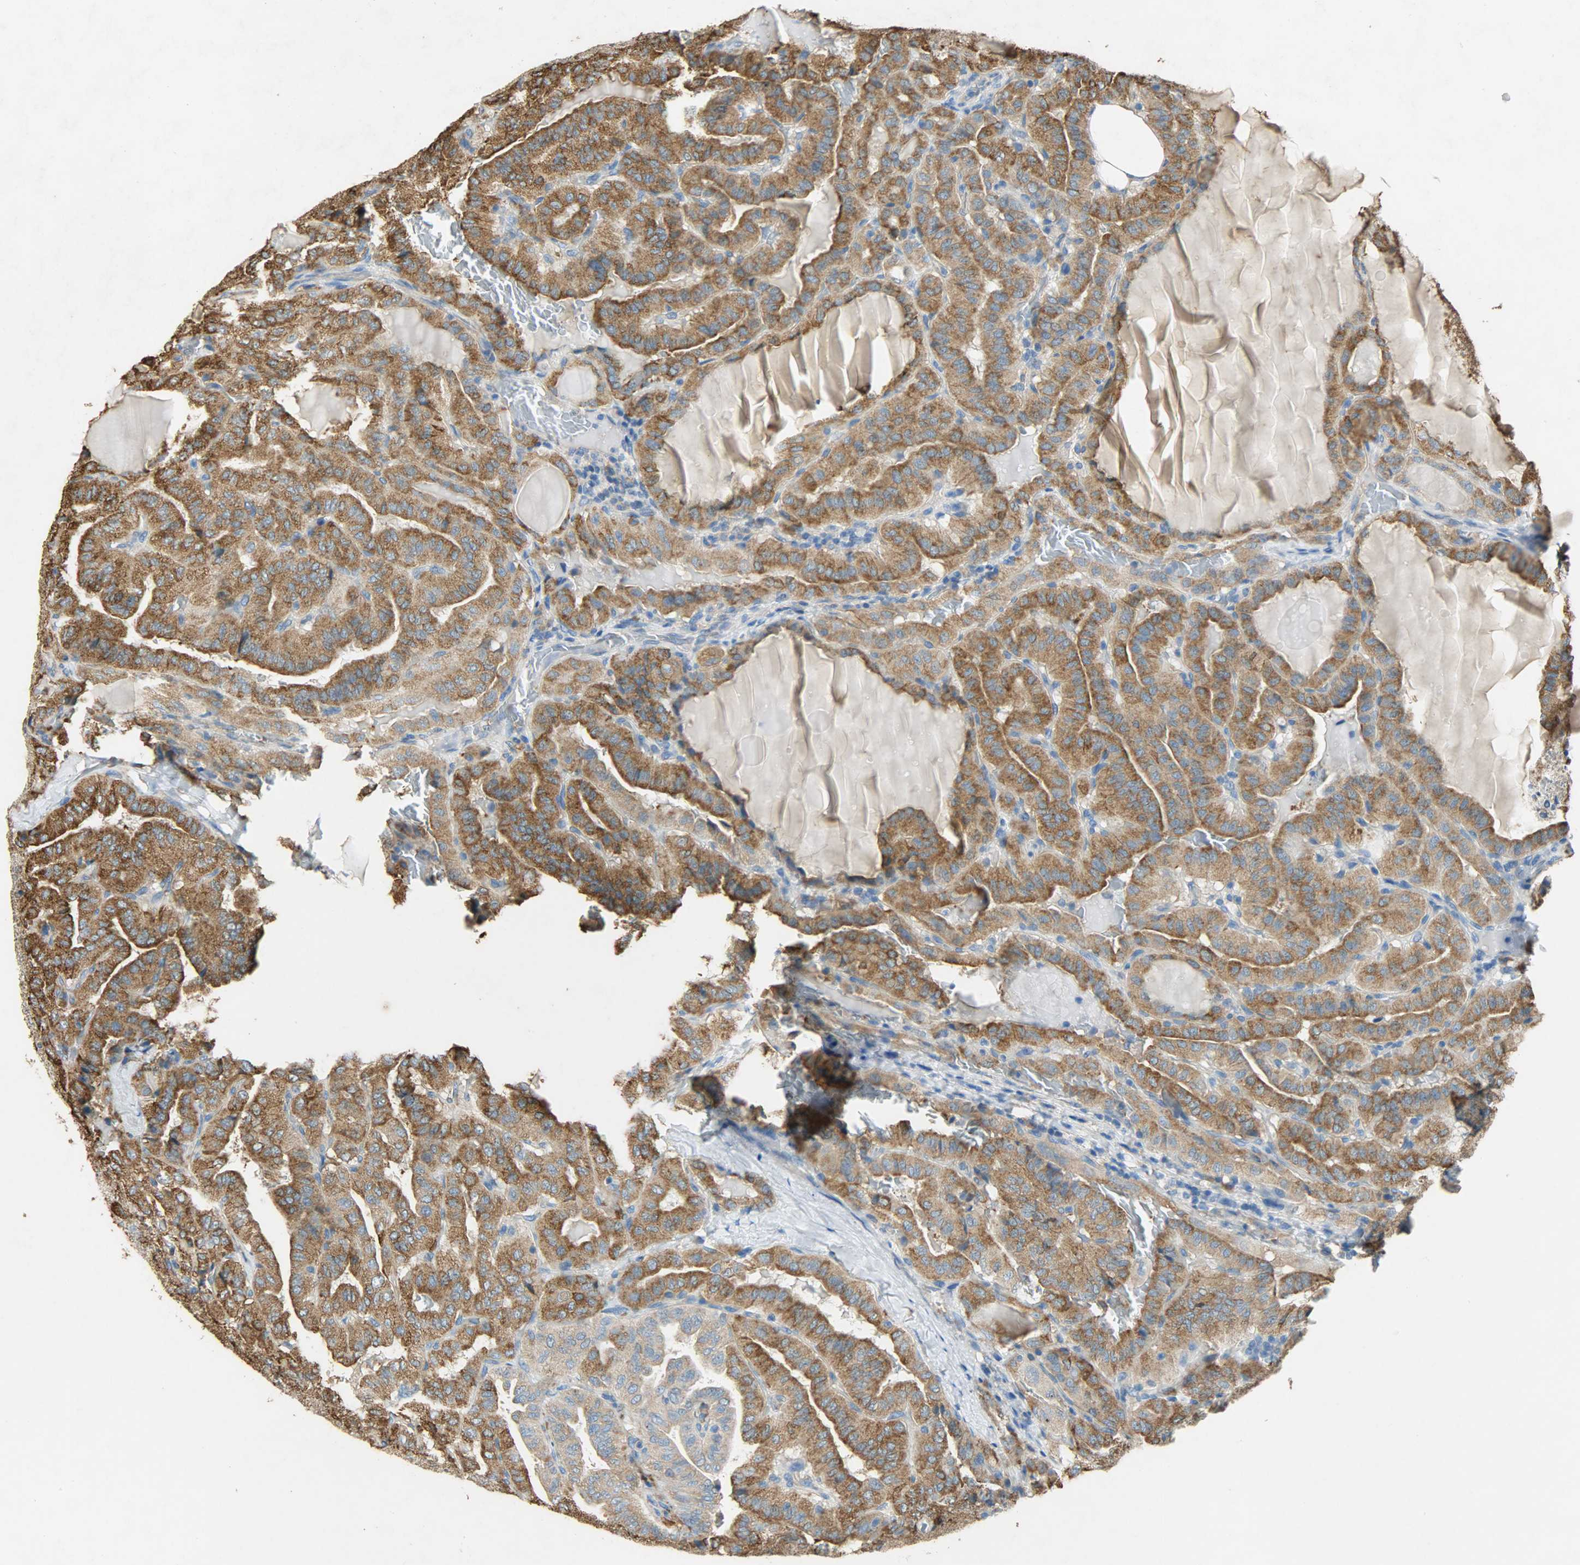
{"staining": {"intensity": "strong", "quantity": ">75%", "location": "cytoplasmic/membranous"}, "tissue": "thyroid cancer", "cell_type": "Tumor cells", "image_type": "cancer", "snomed": [{"axis": "morphology", "description": "Papillary adenocarcinoma, NOS"}, {"axis": "topography", "description": "Thyroid gland"}], "caption": "Protein staining by immunohistochemistry (IHC) reveals strong cytoplasmic/membranous expression in approximately >75% of tumor cells in thyroid cancer. Immunohistochemistry (ihc) stains the protein of interest in brown and the nuclei are stained blue.", "gene": "HSPA5", "patient": {"sex": "male", "age": 77}}